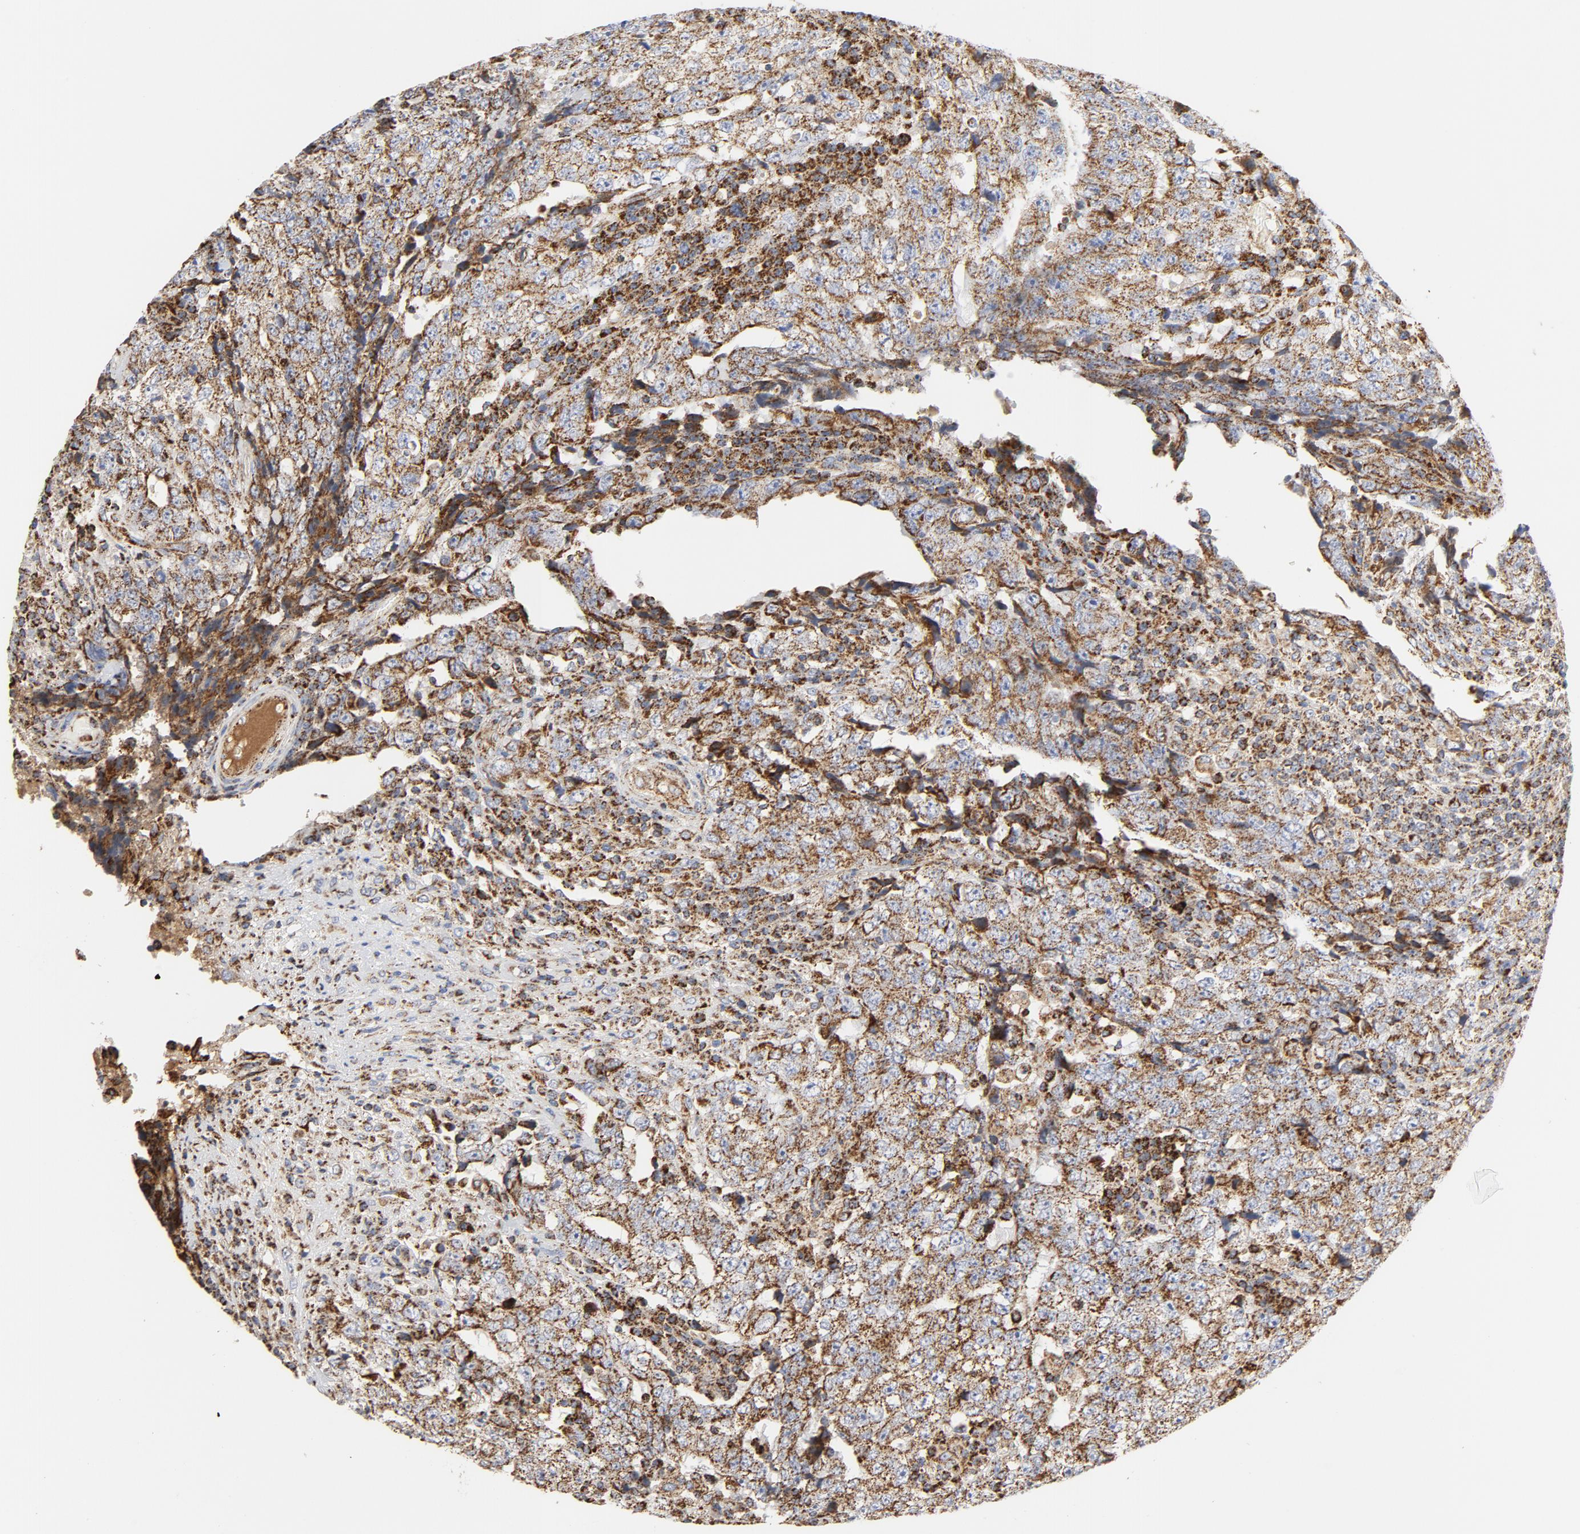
{"staining": {"intensity": "strong", "quantity": ">75%", "location": "cytoplasmic/membranous"}, "tissue": "testis cancer", "cell_type": "Tumor cells", "image_type": "cancer", "snomed": [{"axis": "morphology", "description": "Necrosis, NOS"}, {"axis": "morphology", "description": "Carcinoma, Embryonal, NOS"}, {"axis": "topography", "description": "Testis"}], "caption": "Strong cytoplasmic/membranous protein staining is seen in approximately >75% of tumor cells in embryonal carcinoma (testis).", "gene": "PCNX4", "patient": {"sex": "male", "age": 19}}